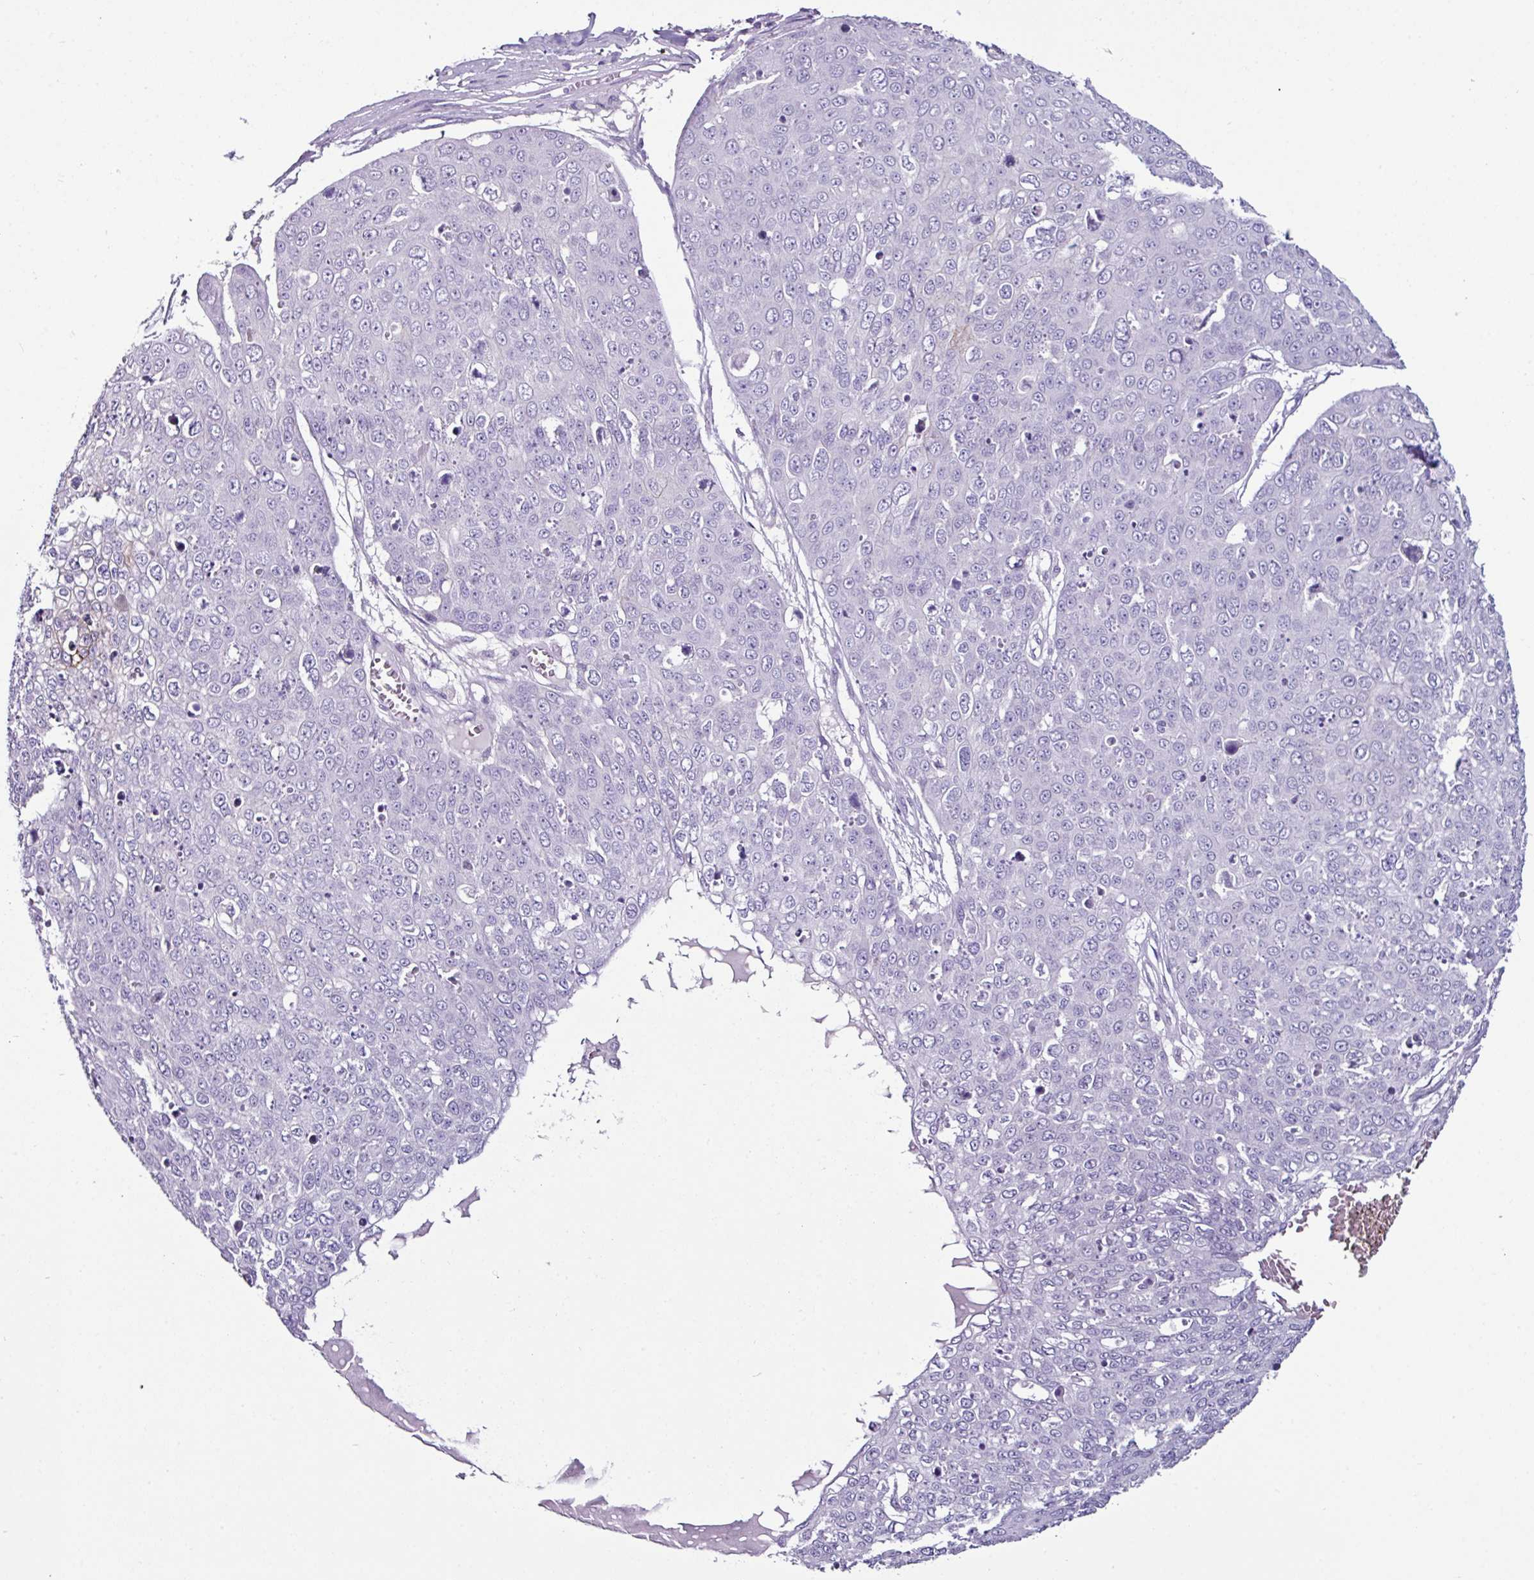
{"staining": {"intensity": "negative", "quantity": "none", "location": "none"}, "tissue": "skin cancer", "cell_type": "Tumor cells", "image_type": "cancer", "snomed": [{"axis": "morphology", "description": "Squamous cell carcinoma, NOS"}, {"axis": "topography", "description": "Skin"}], "caption": "This is an immunohistochemistry (IHC) histopathology image of skin cancer (squamous cell carcinoma). There is no expression in tumor cells.", "gene": "GLP2R", "patient": {"sex": "male", "age": 71}}